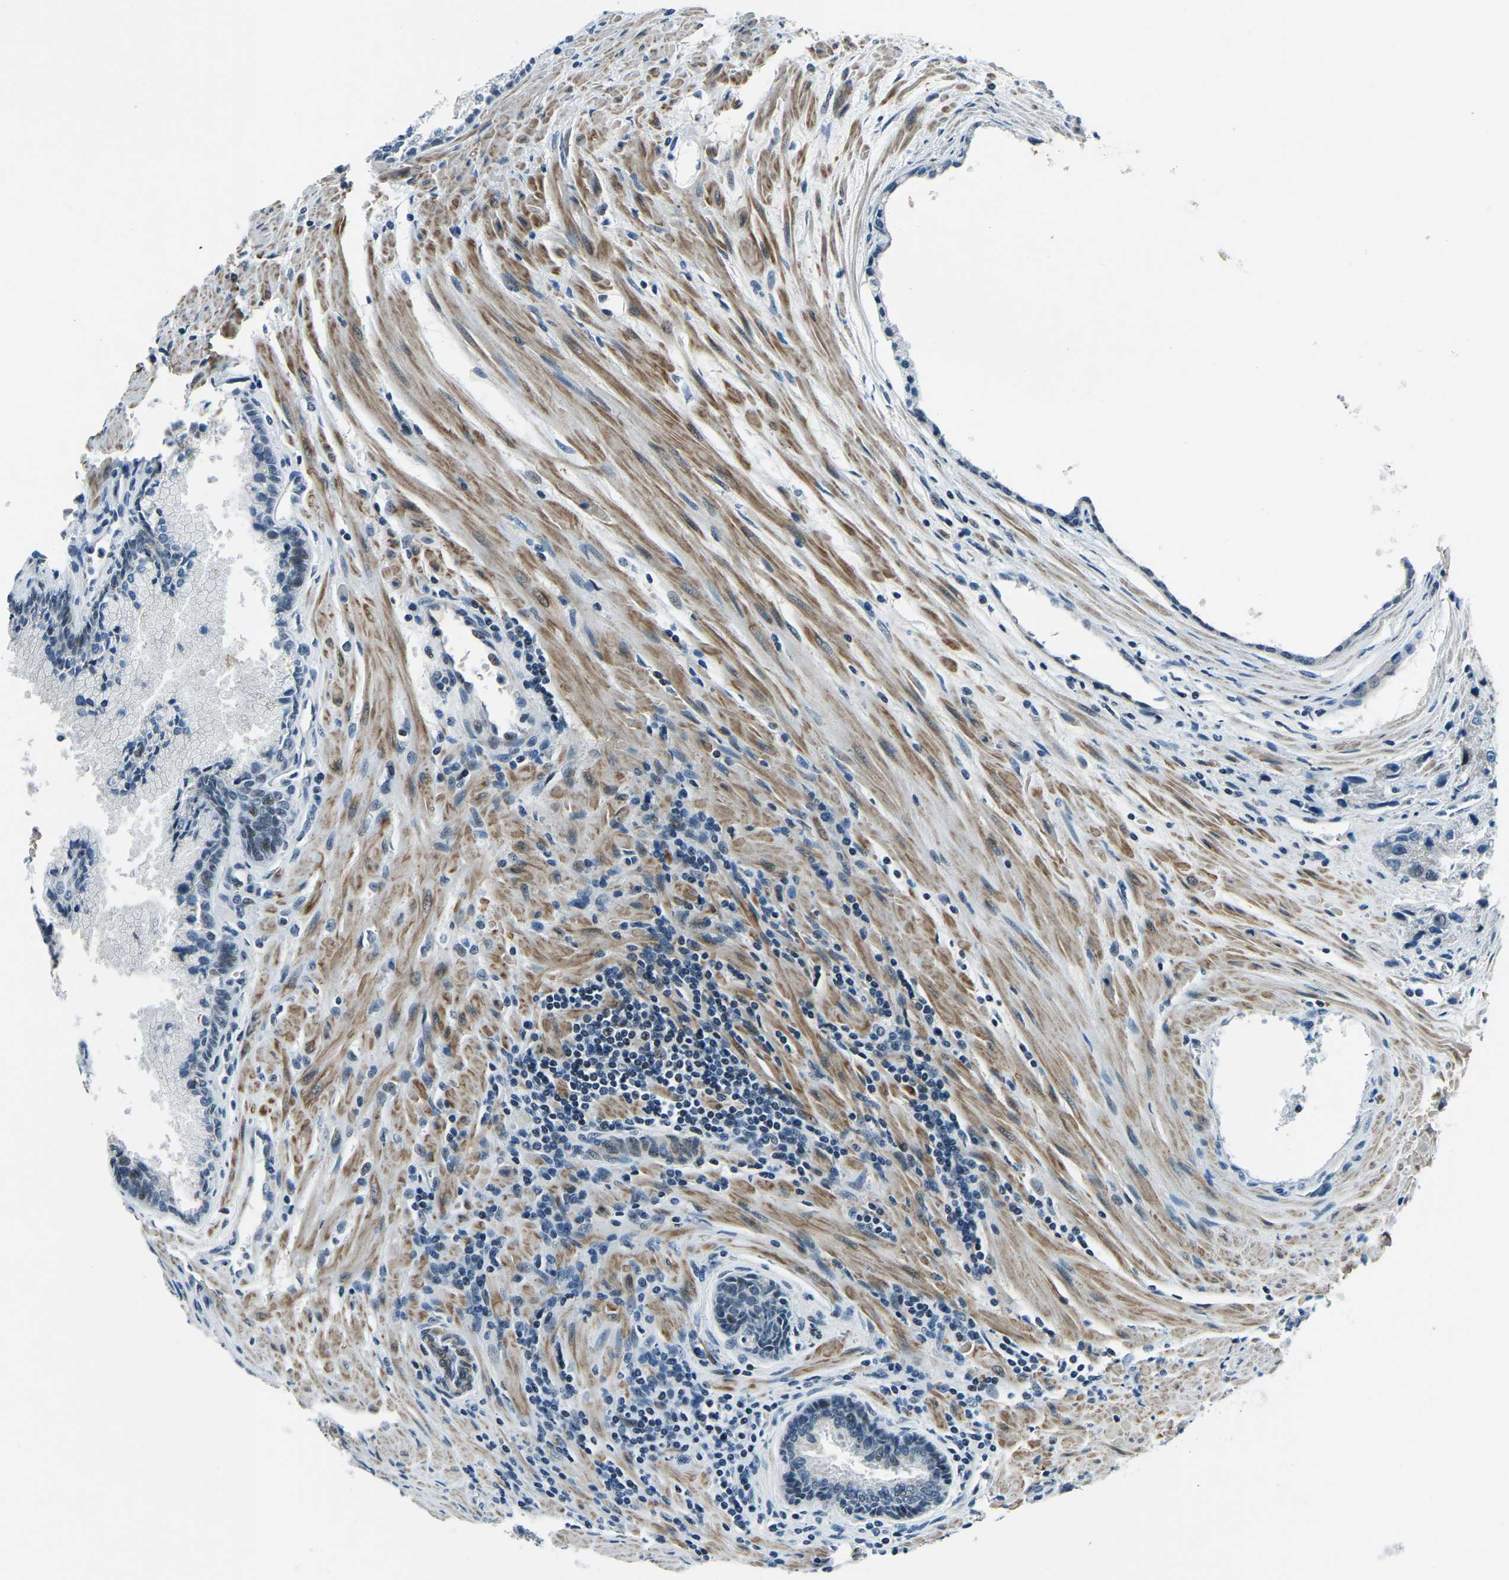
{"staining": {"intensity": "weak", "quantity": "<25%", "location": "nuclear"}, "tissue": "prostate cancer", "cell_type": "Tumor cells", "image_type": "cancer", "snomed": [{"axis": "morphology", "description": "Adenocarcinoma, High grade"}, {"axis": "topography", "description": "Prostate"}], "caption": "DAB immunohistochemical staining of human adenocarcinoma (high-grade) (prostate) displays no significant staining in tumor cells.", "gene": "PRCC", "patient": {"sex": "male", "age": 58}}